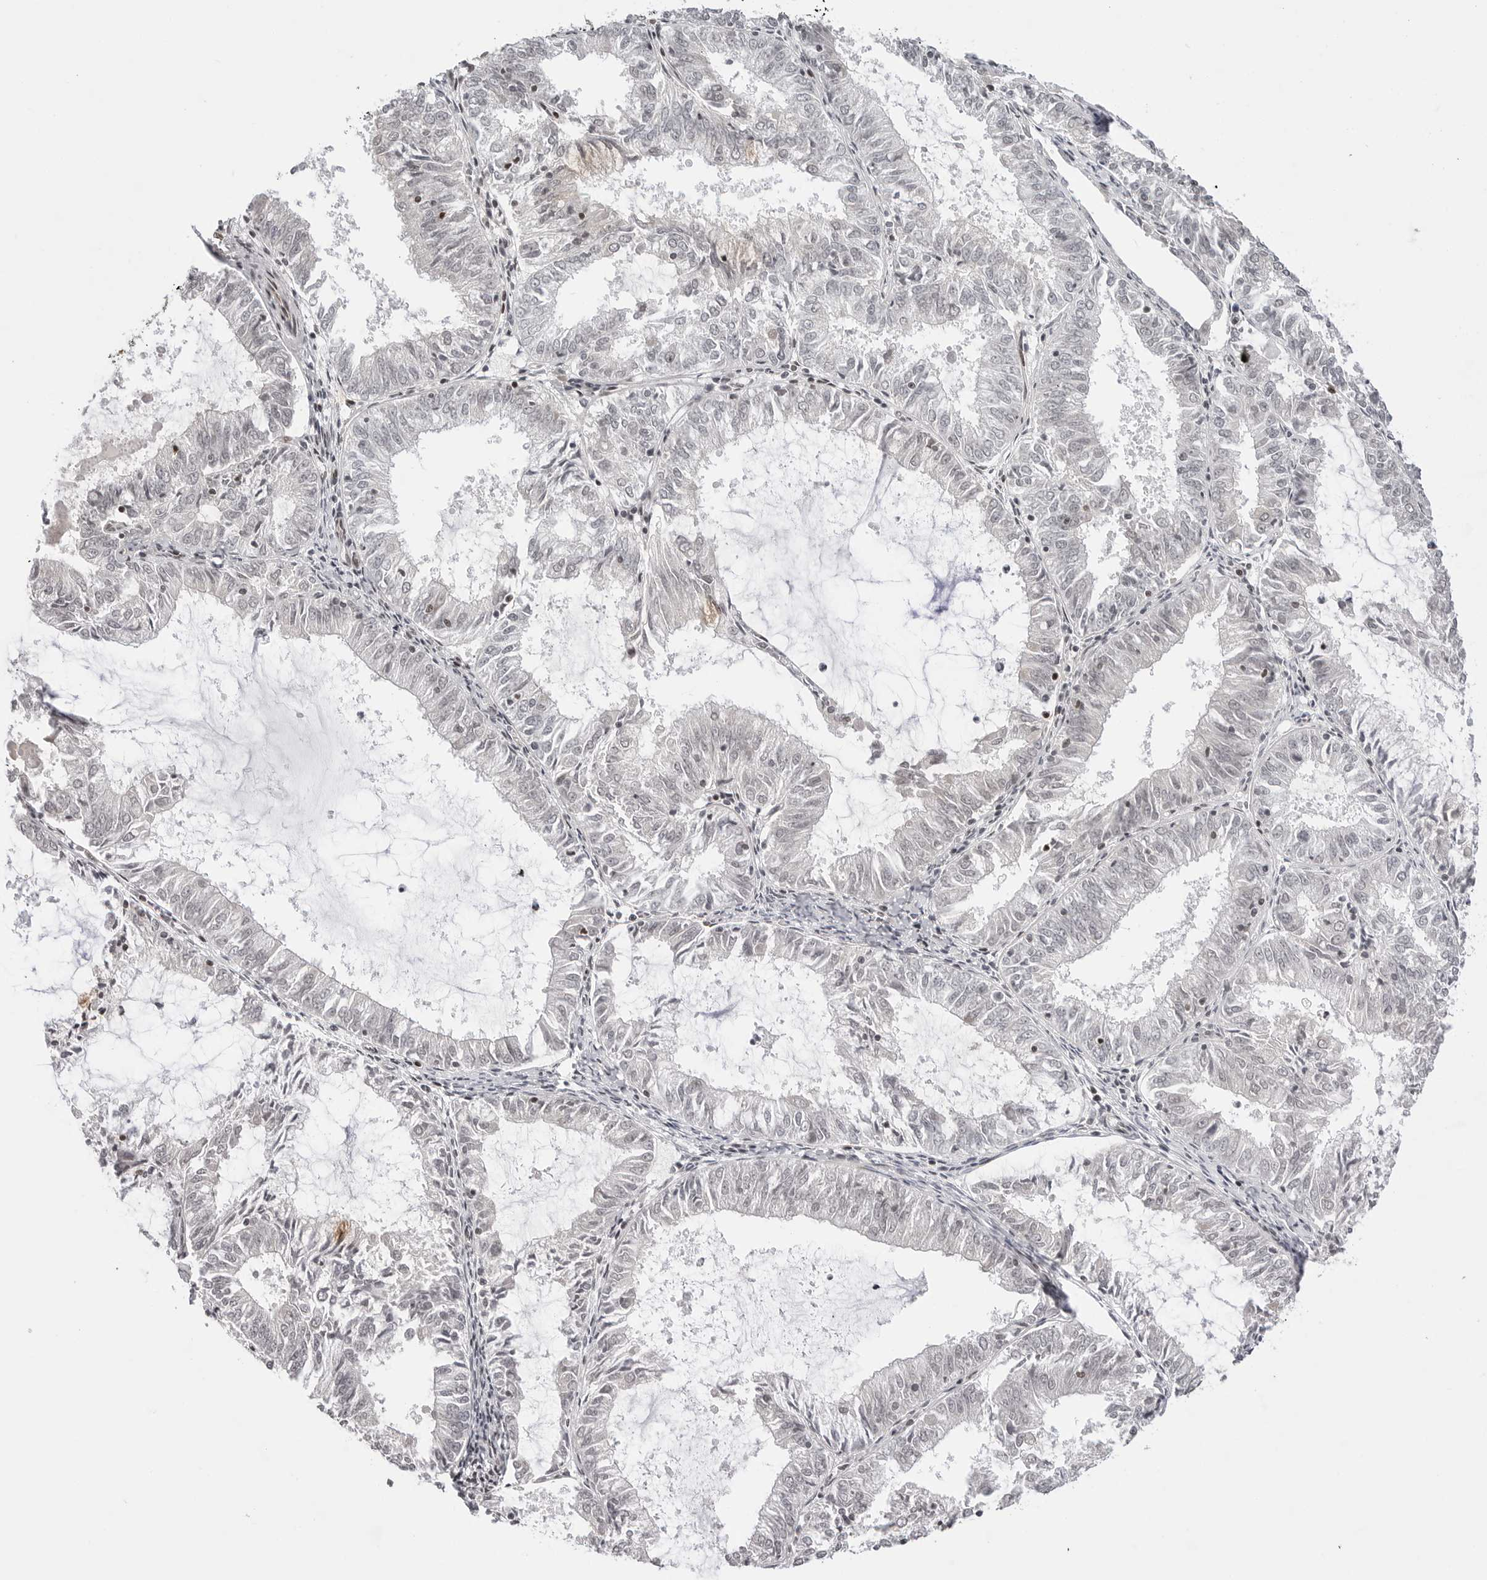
{"staining": {"intensity": "negative", "quantity": "none", "location": "none"}, "tissue": "endometrial cancer", "cell_type": "Tumor cells", "image_type": "cancer", "snomed": [{"axis": "morphology", "description": "Adenocarcinoma, NOS"}, {"axis": "topography", "description": "Endometrium"}], "caption": "Endometrial cancer (adenocarcinoma) stained for a protein using immunohistochemistry shows no expression tumor cells.", "gene": "C8orf33", "patient": {"sex": "female", "age": 57}}